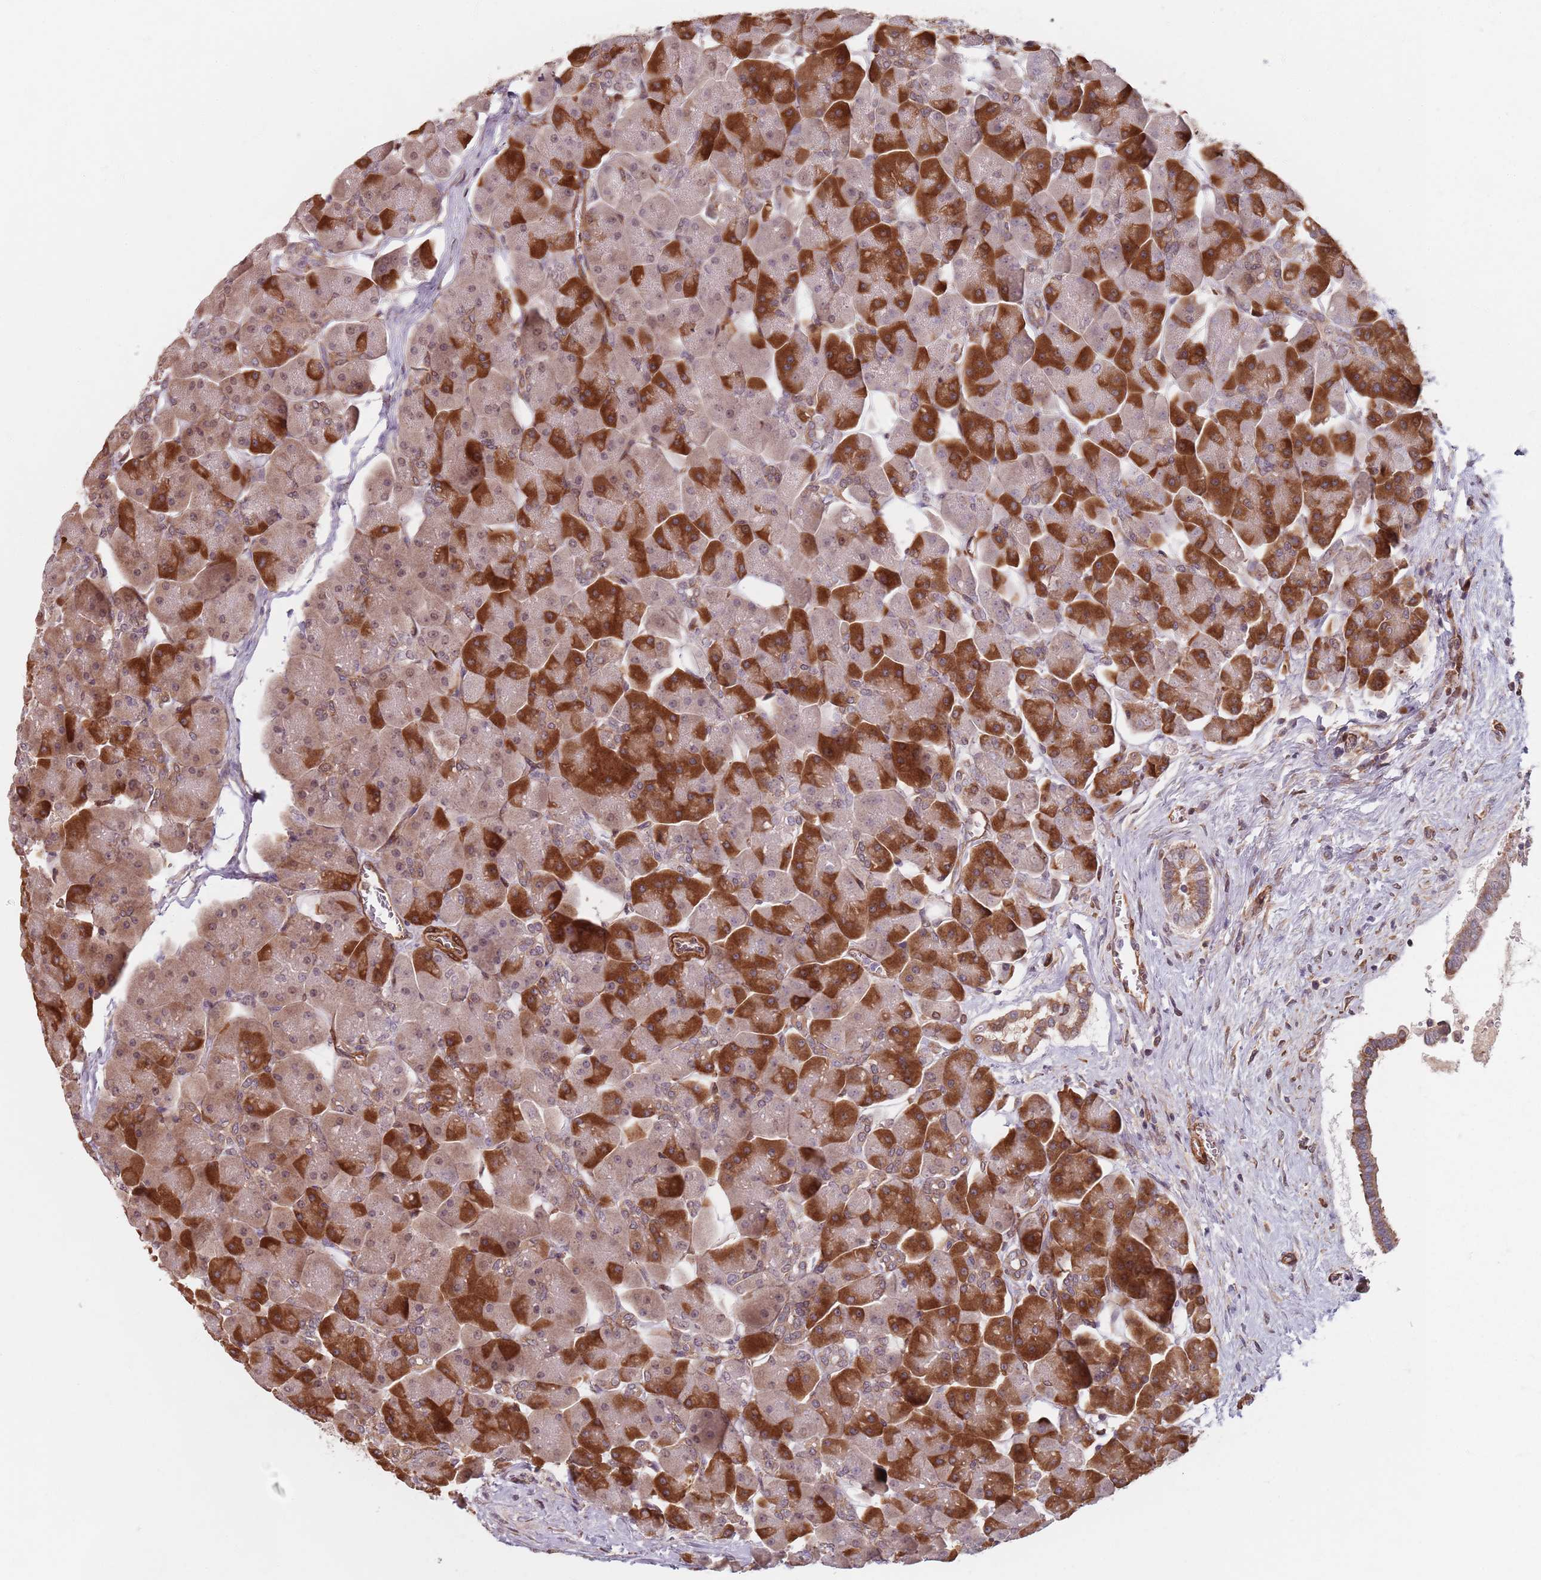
{"staining": {"intensity": "strong", "quantity": "25%-75%", "location": "cytoplasmic/membranous"}, "tissue": "pancreas", "cell_type": "Exocrine glandular cells", "image_type": "normal", "snomed": [{"axis": "morphology", "description": "Normal tissue, NOS"}, {"axis": "topography", "description": "Pancreas"}], "caption": "Benign pancreas displays strong cytoplasmic/membranous expression in about 25%-75% of exocrine glandular cells, visualized by immunohistochemistry.", "gene": "NOTCH3", "patient": {"sex": "male", "age": 66}}